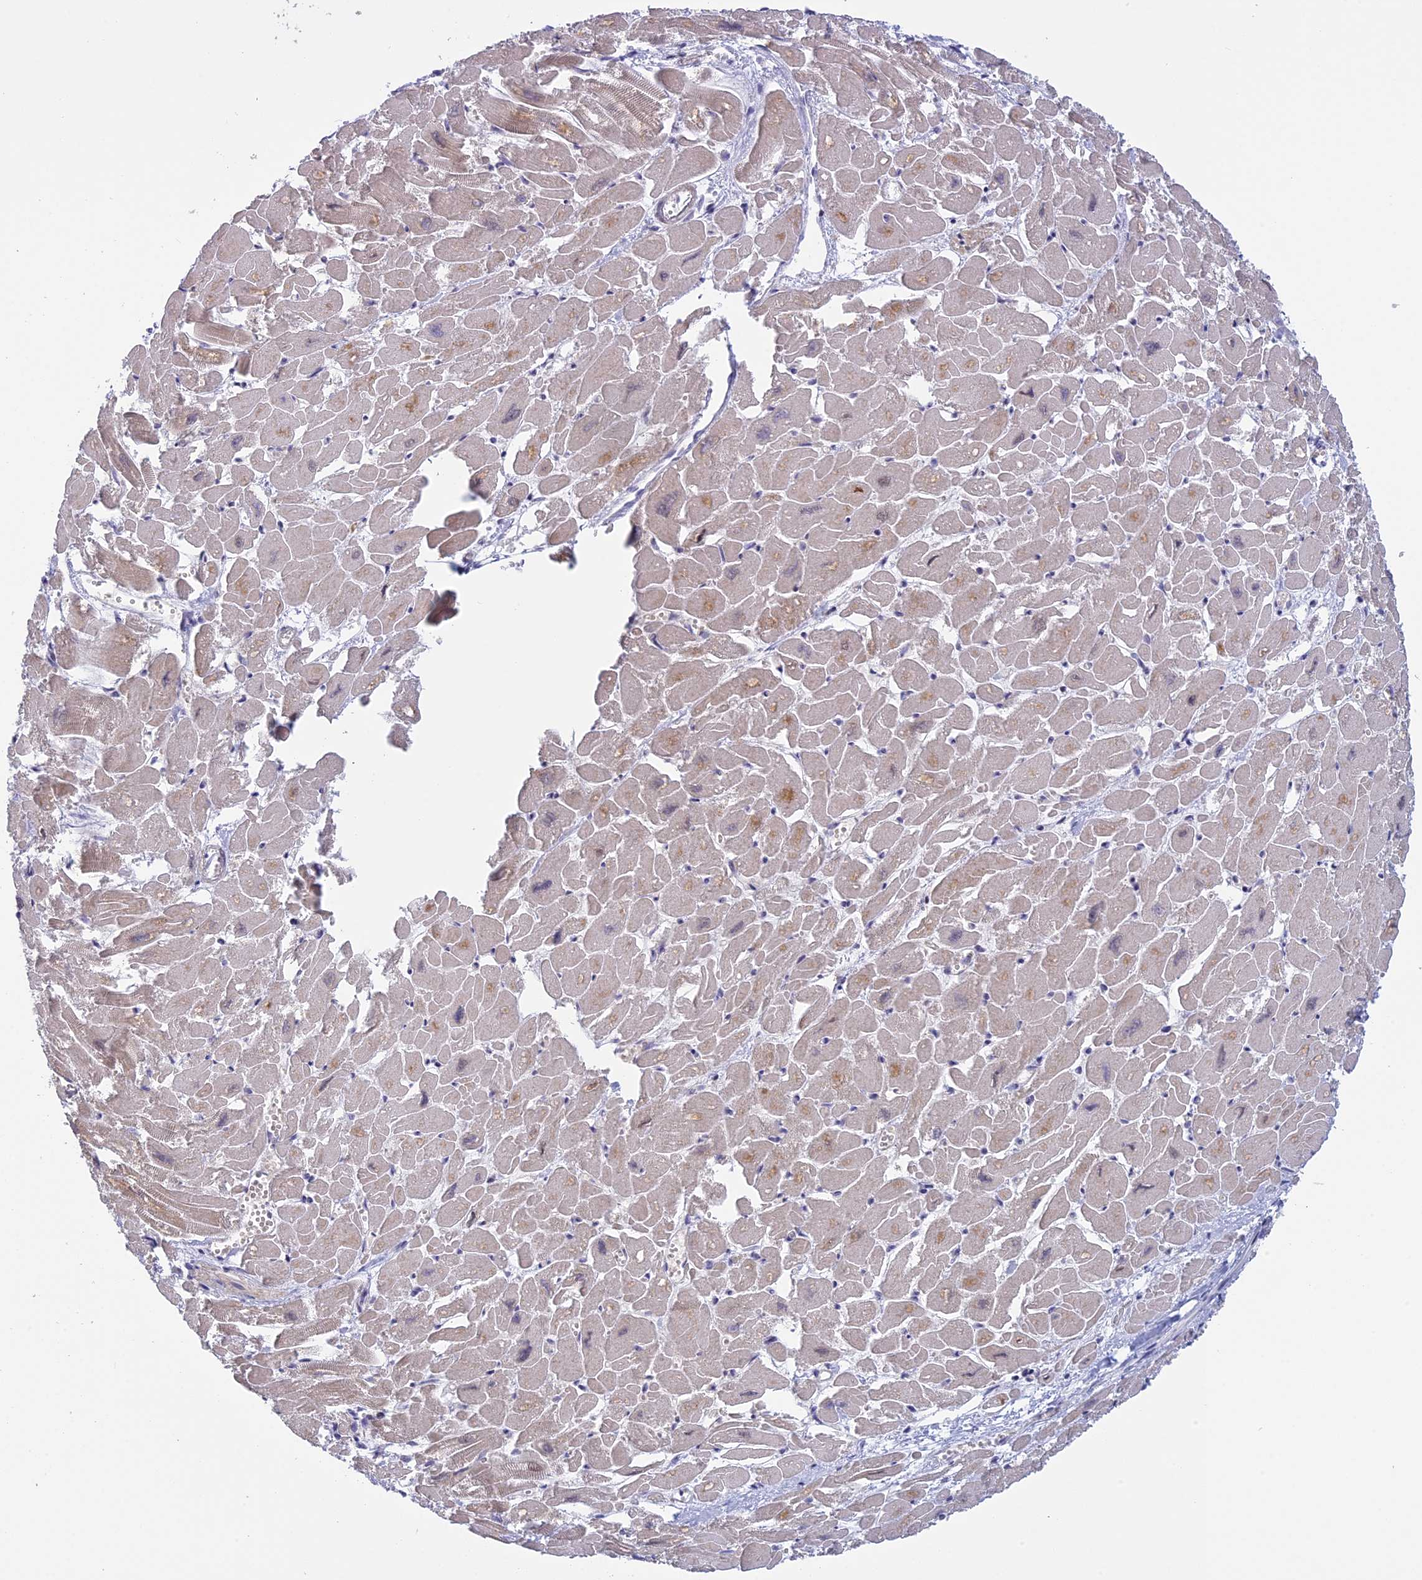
{"staining": {"intensity": "weak", "quantity": ">75%", "location": "cytoplasmic/membranous"}, "tissue": "heart muscle", "cell_type": "Cardiomyocytes", "image_type": "normal", "snomed": [{"axis": "morphology", "description": "Normal tissue, NOS"}, {"axis": "topography", "description": "Heart"}], "caption": "The histopathology image demonstrates immunohistochemical staining of benign heart muscle. There is weak cytoplasmic/membranous staining is present in about >75% of cardiomyocytes.", "gene": "CORO2A", "patient": {"sex": "male", "age": 54}}